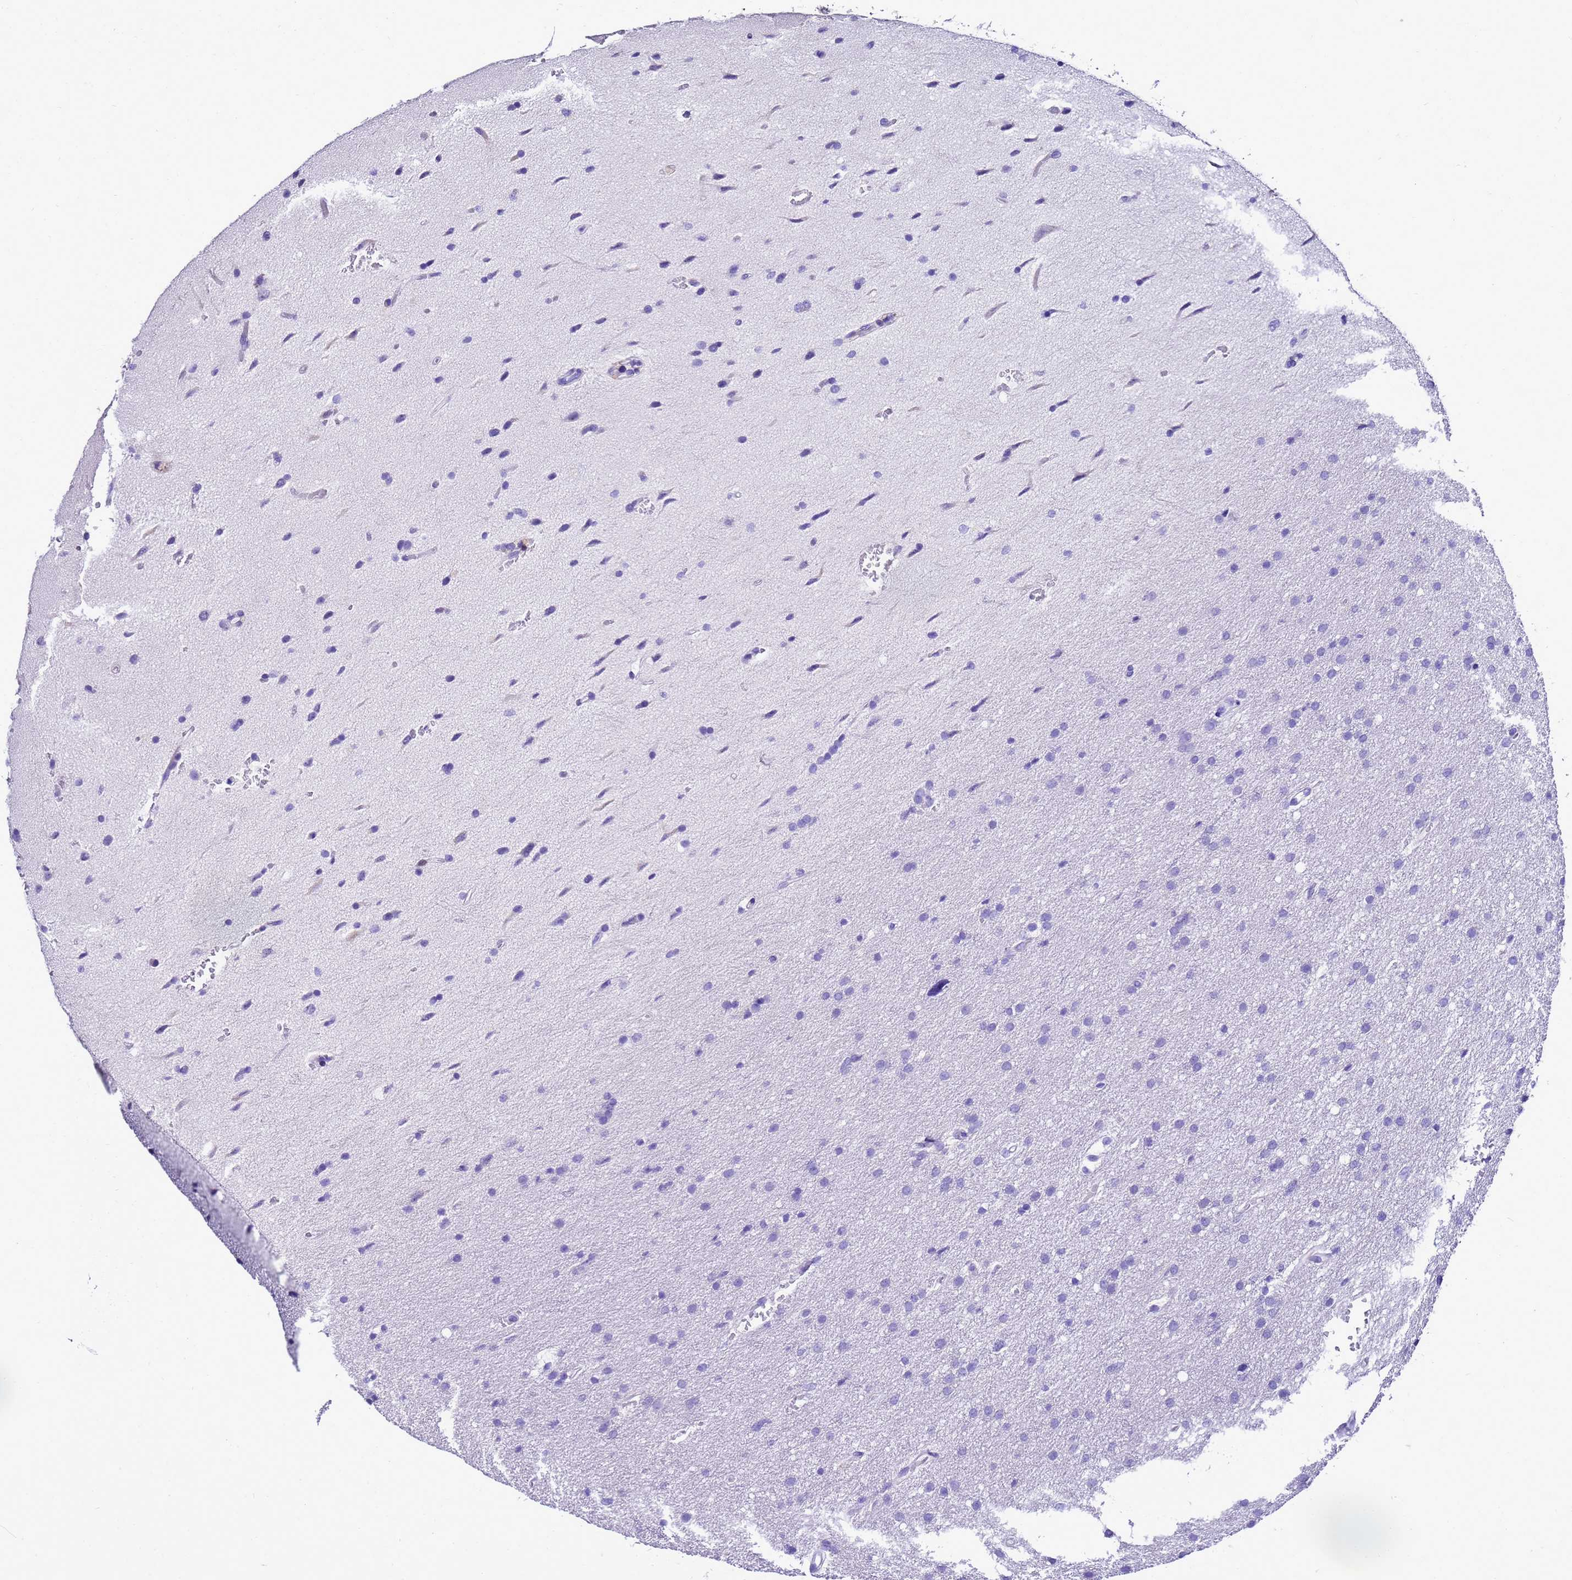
{"staining": {"intensity": "negative", "quantity": "none", "location": "none"}, "tissue": "glioma", "cell_type": "Tumor cells", "image_type": "cancer", "snomed": [{"axis": "morphology", "description": "Glioma, malignant, High grade"}, {"axis": "topography", "description": "Cerebral cortex"}], "caption": "The image shows no staining of tumor cells in high-grade glioma (malignant).", "gene": "UGT2B10", "patient": {"sex": "female", "age": 36}}